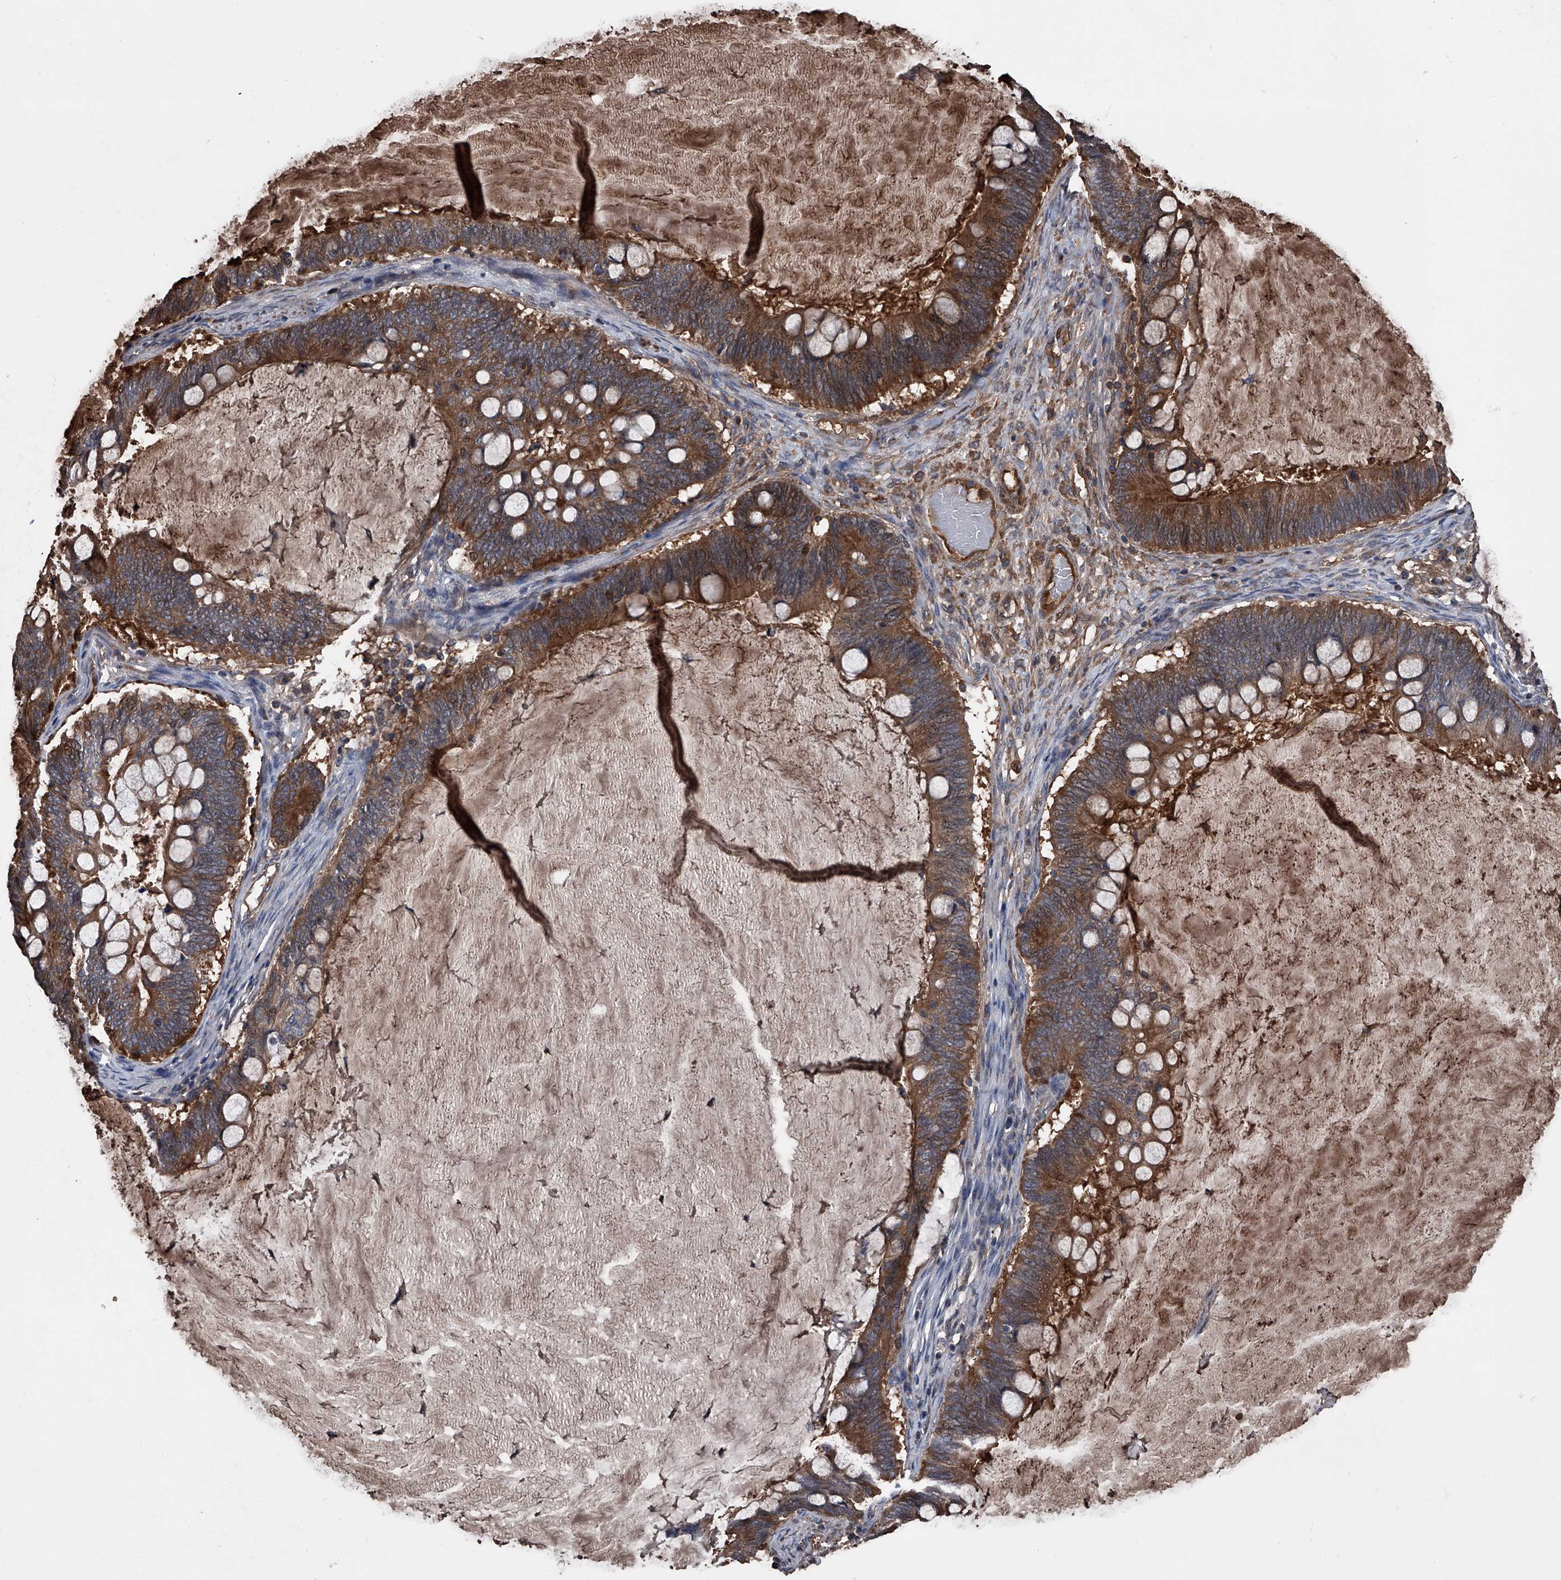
{"staining": {"intensity": "moderate", "quantity": ">75%", "location": "cytoplasmic/membranous"}, "tissue": "ovarian cancer", "cell_type": "Tumor cells", "image_type": "cancer", "snomed": [{"axis": "morphology", "description": "Cystadenocarcinoma, mucinous, NOS"}, {"axis": "topography", "description": "Ovary"}], "caption": "Tumor cells reveal medium levels of moderate cytoplasmic/membranous positivity in about >75% of cells in human ovarian mucinous cystadenocarcinoma. The staining was performed using DAB (3,3'-diaminobenzidine) to visualize the protein expression in brown, while the nuclei were stained in blue with hematoxylin (Magnification: 20x).", "gene": "KIF13A", "patient": {"sex": "female", "age": 61}}